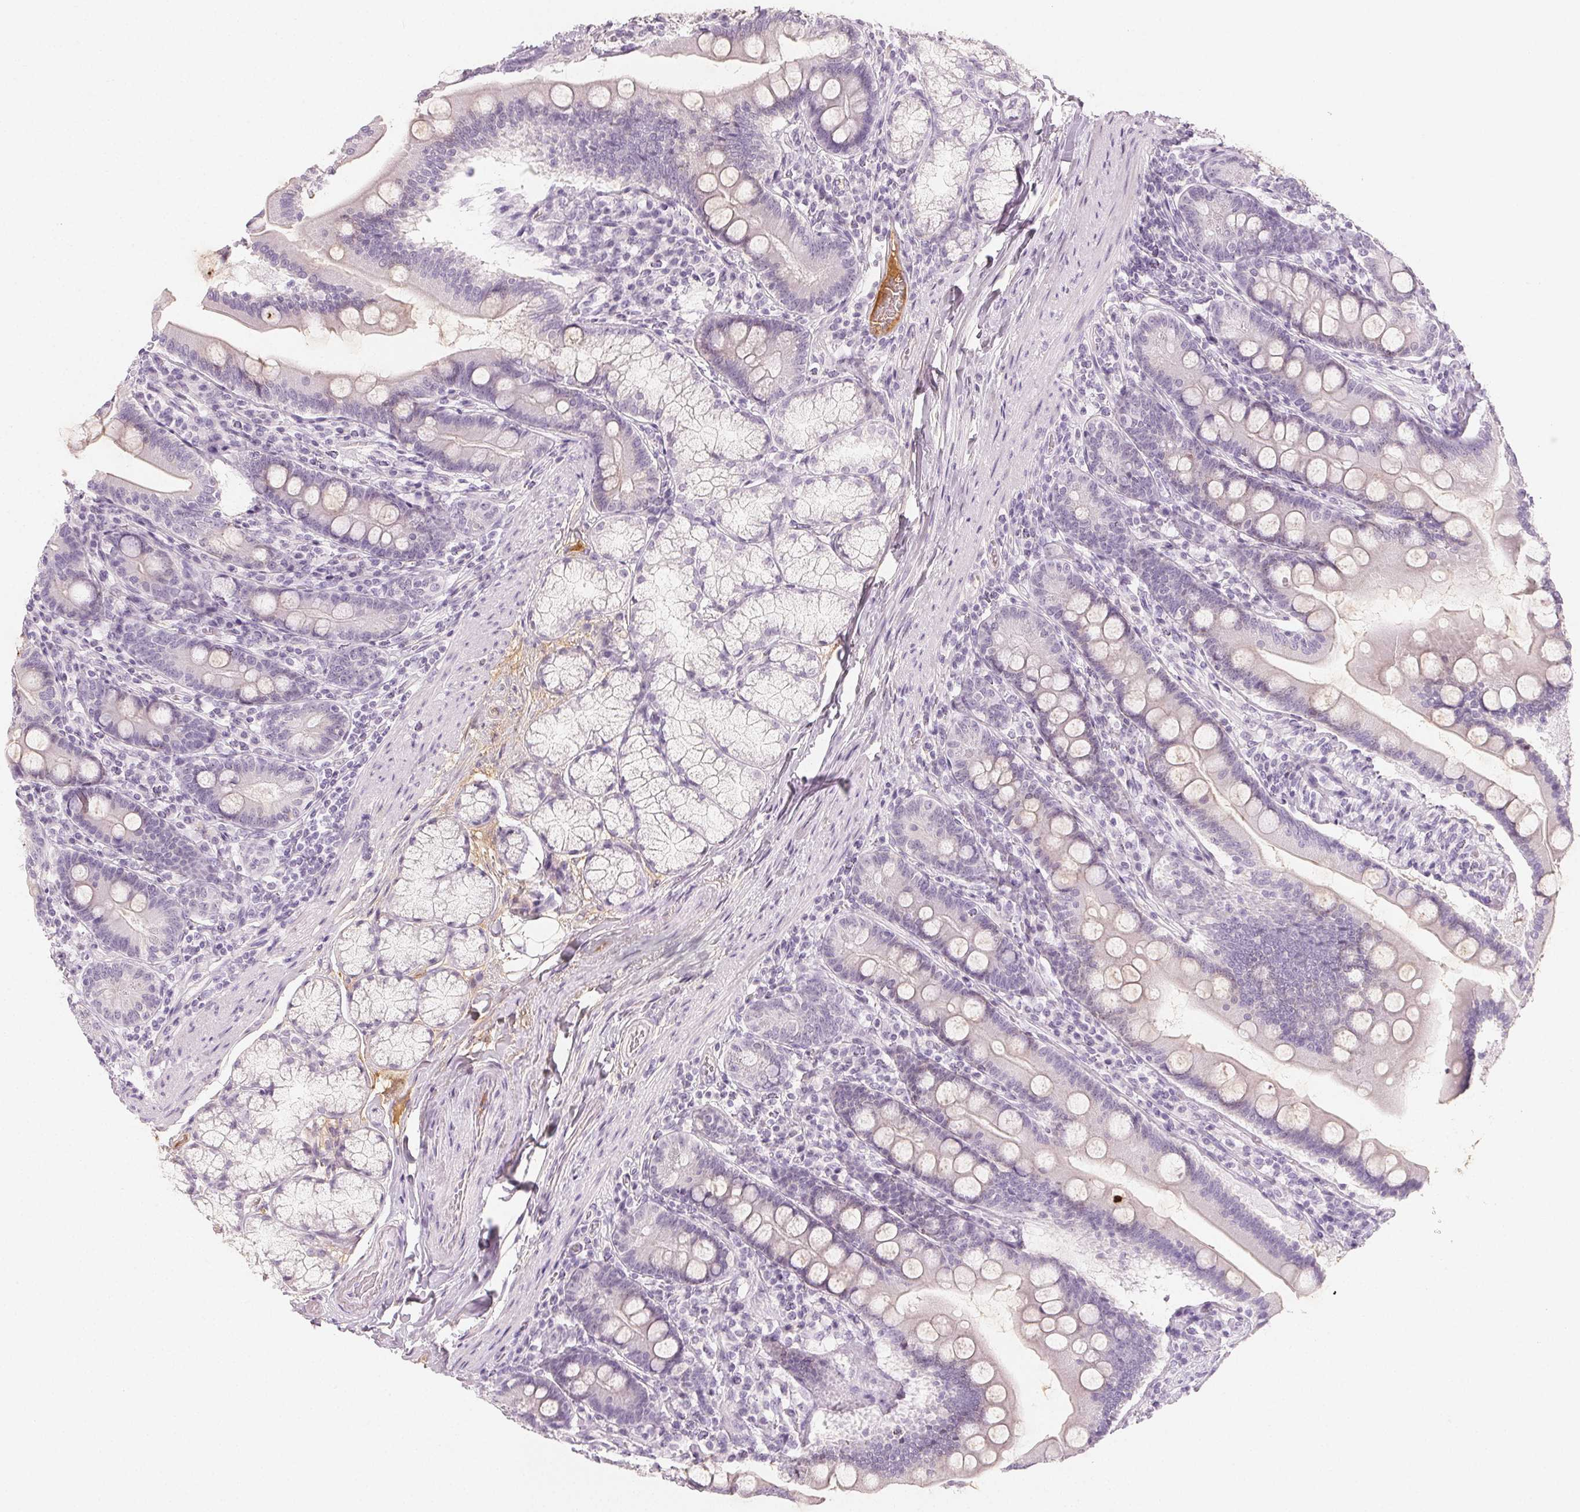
{"staining": {"intensity": "negative", "quantity": "none", "location": "none"}, "tissue": "duodenum", "cell_type": "Glandular cells", "image_type": "normal", "snomed": [{"axis": "morphology", "description": "Normal tissue, NOS"}, {"axis": "topography", "description": "Duodenum"}], "caption": "A photomicrograph of duodenum stained for a protein demonstrates no brown staining in glandular cells.", "gene": "AFM", "patient": {"sex": "female", "age": 67}}